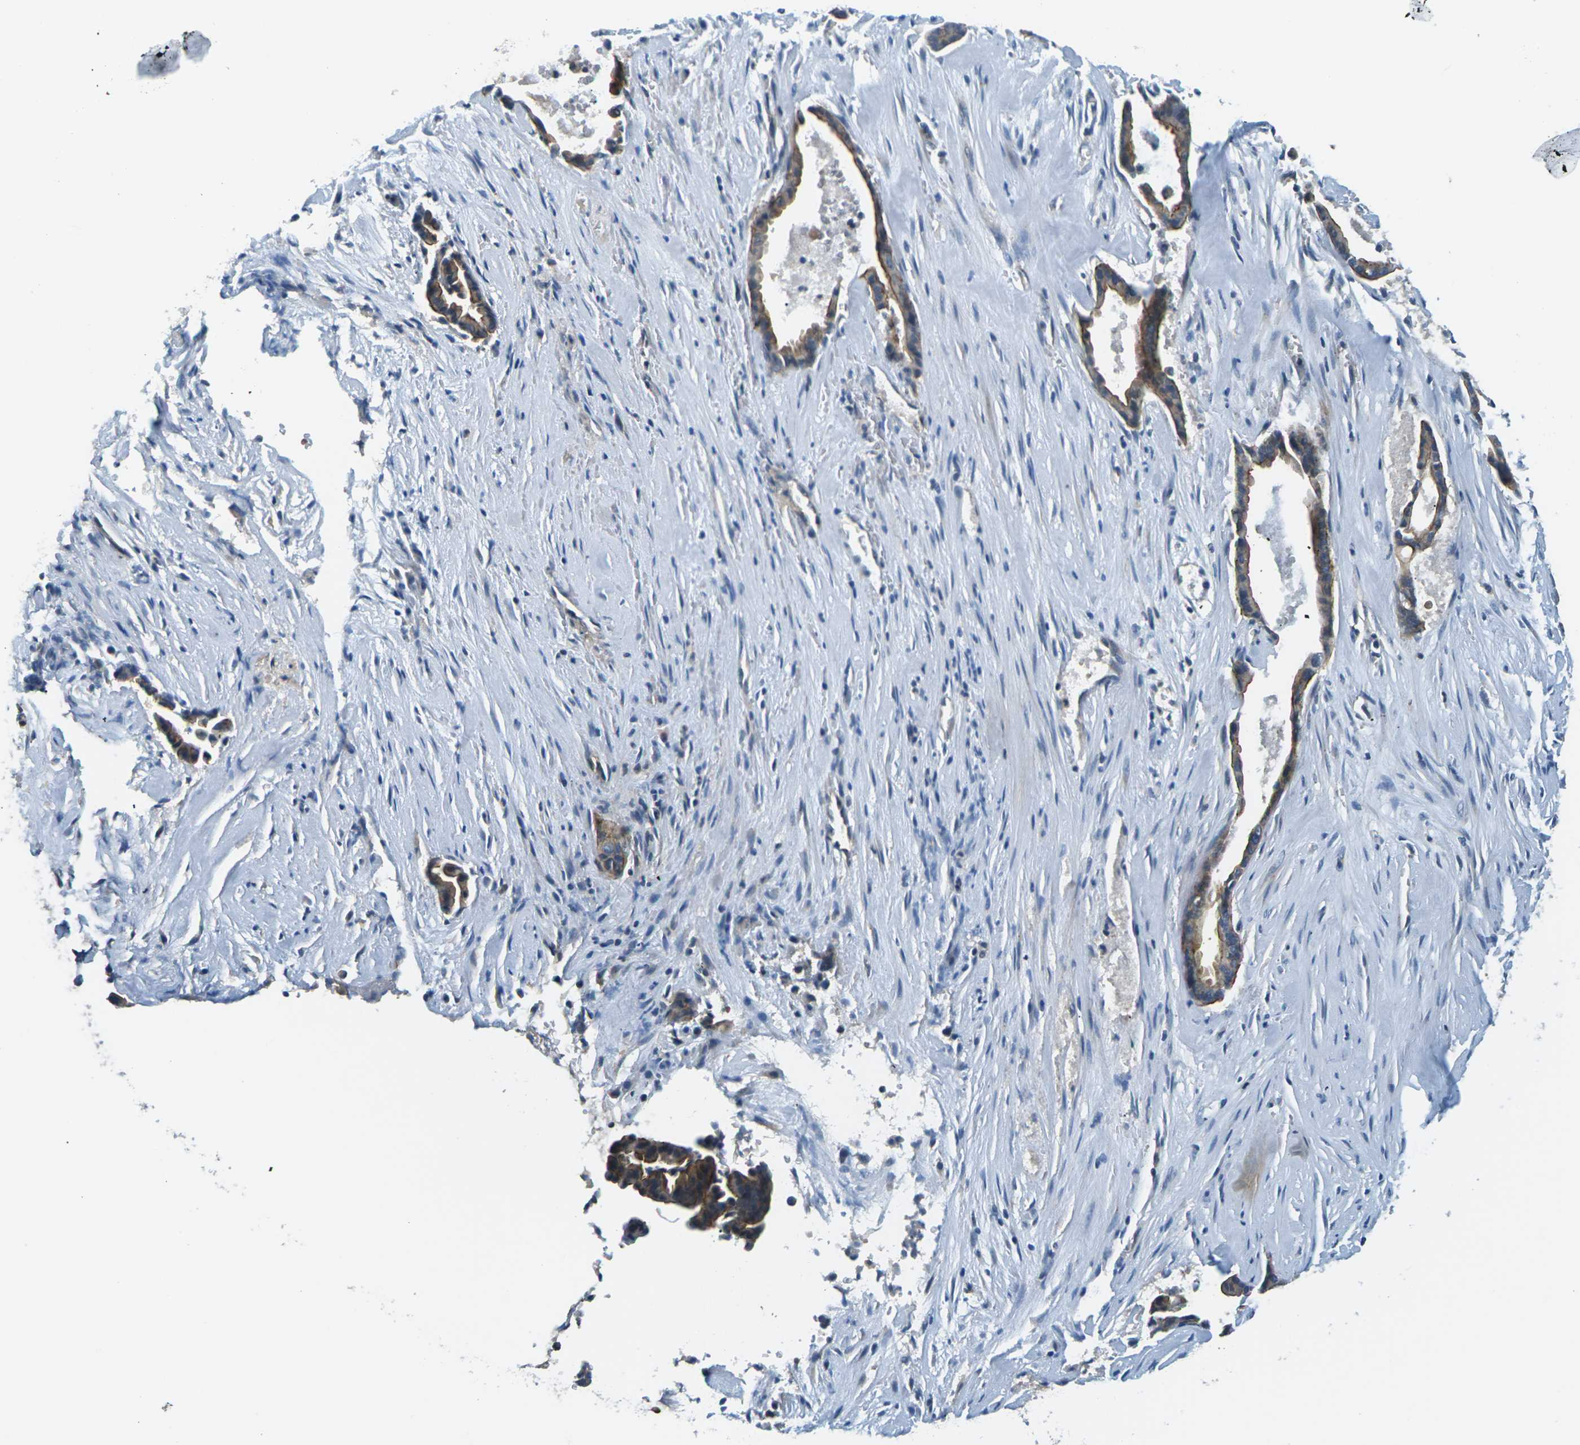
{"staining": {"intensity": "moderate", "quantity": ">75%", "location": "cytoplasmic/membranous"}, "tissue": "liver cancer", "cell_type": "Tumor cells", "image_type": "cancer", "snomed": [{"axis": "morphology", "description": "Cholangiocarcinoma"}, {"axis": "topography", "description": "Liver"}], "caption": "Liver cancer stained with a protein marker demonstrates moderate staining in tumor cells.", "gene": "SLC13A3", "patient": {"sex": "female", "age": 55}}